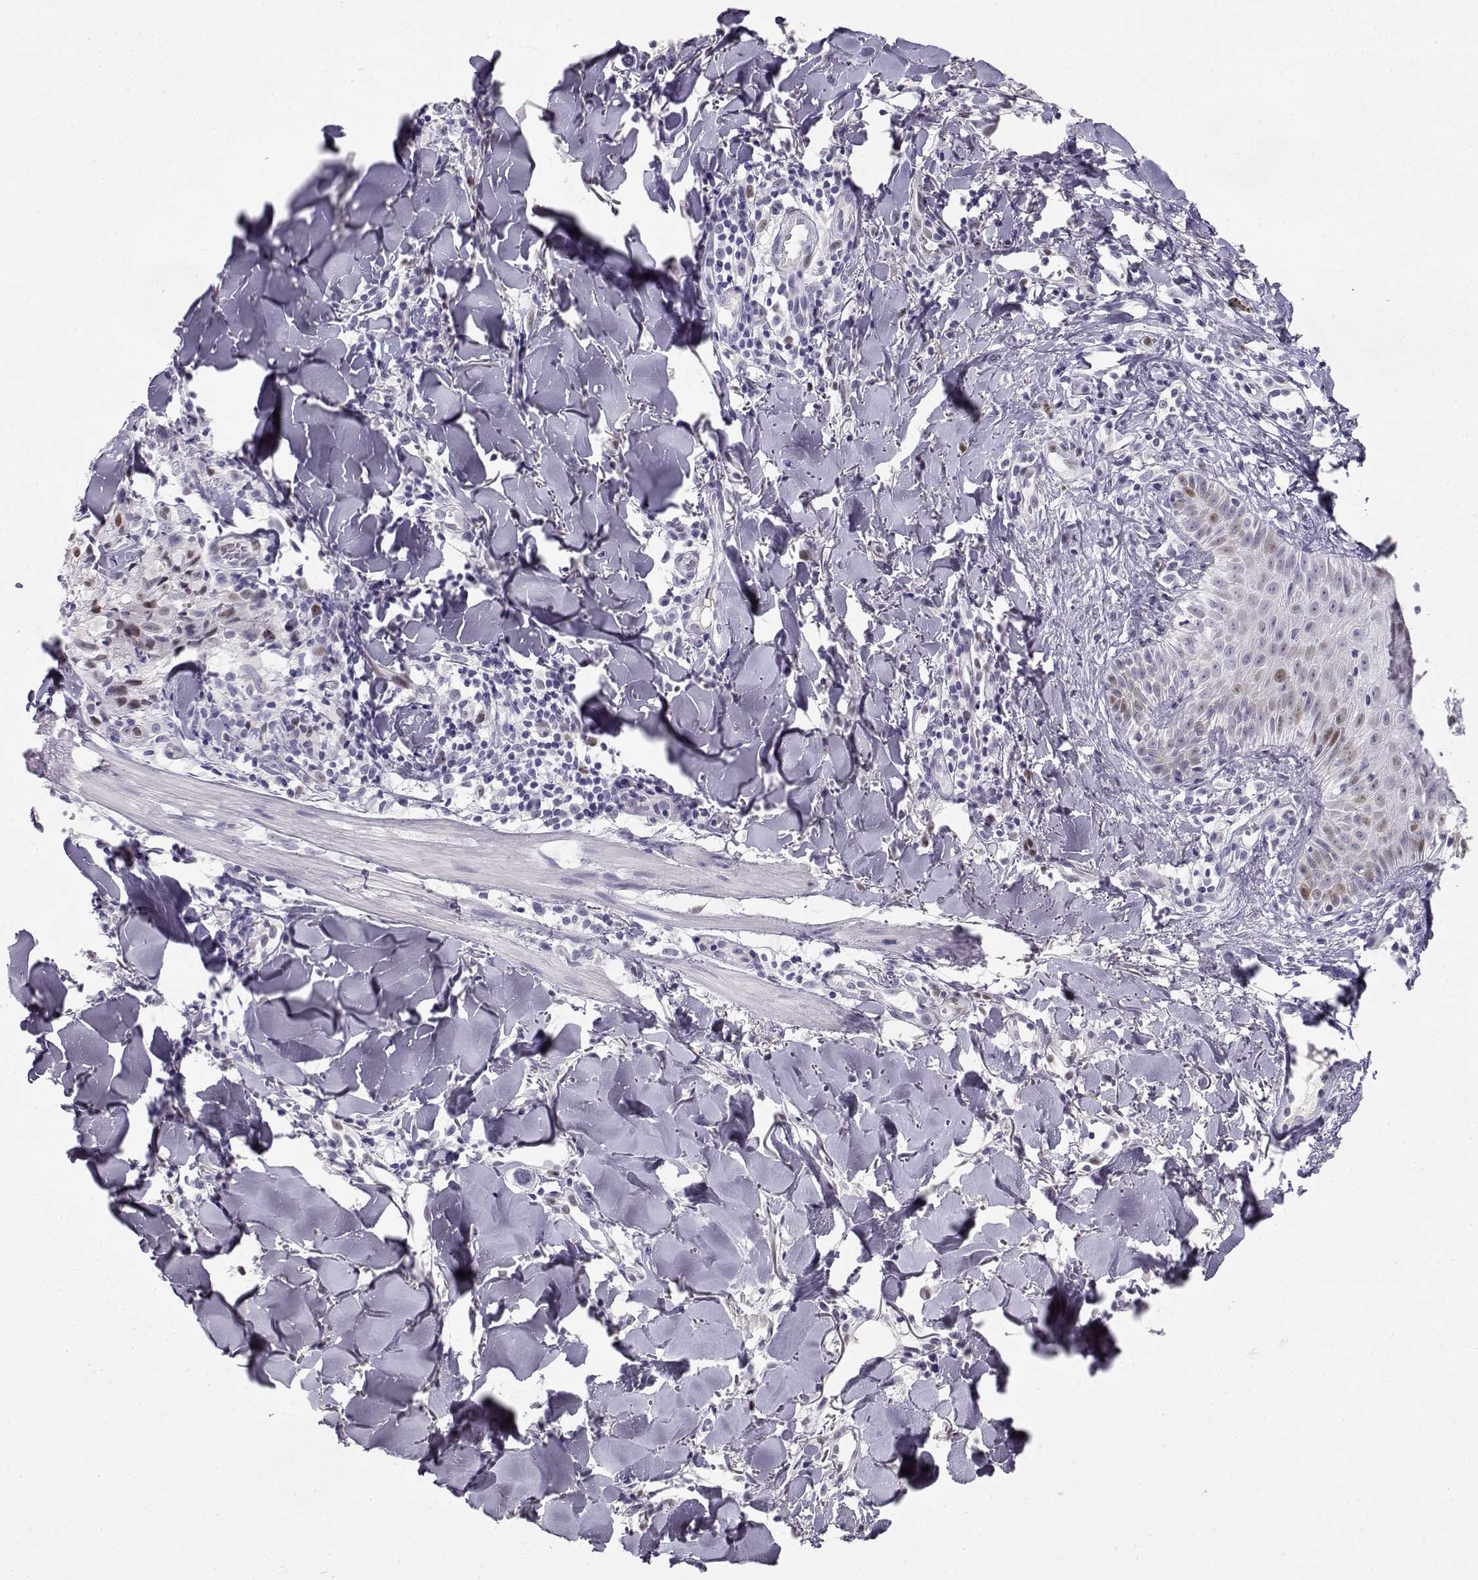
{"staining": {"intensity": "moderate", "quantity": "25%-75%", "location": "nuclear"}, "tissue": "melanoma", "cell_type": "Tumor cells", "image_type": "cancer", "snomed": [{"axis": "morphology", "description": "Malignant melanoma, NOS"}, {"axis": "topography", "description": "Skin"}], "caption": "Tumor cells display moderate nuclear staining in approximately 25%-75% of cells in malignant melanoma. (brown staining indicates protein expression, while blue staining denotes nuclei).", "gene": "OPN5", "patient": {"sex": "male", "age": 51}}